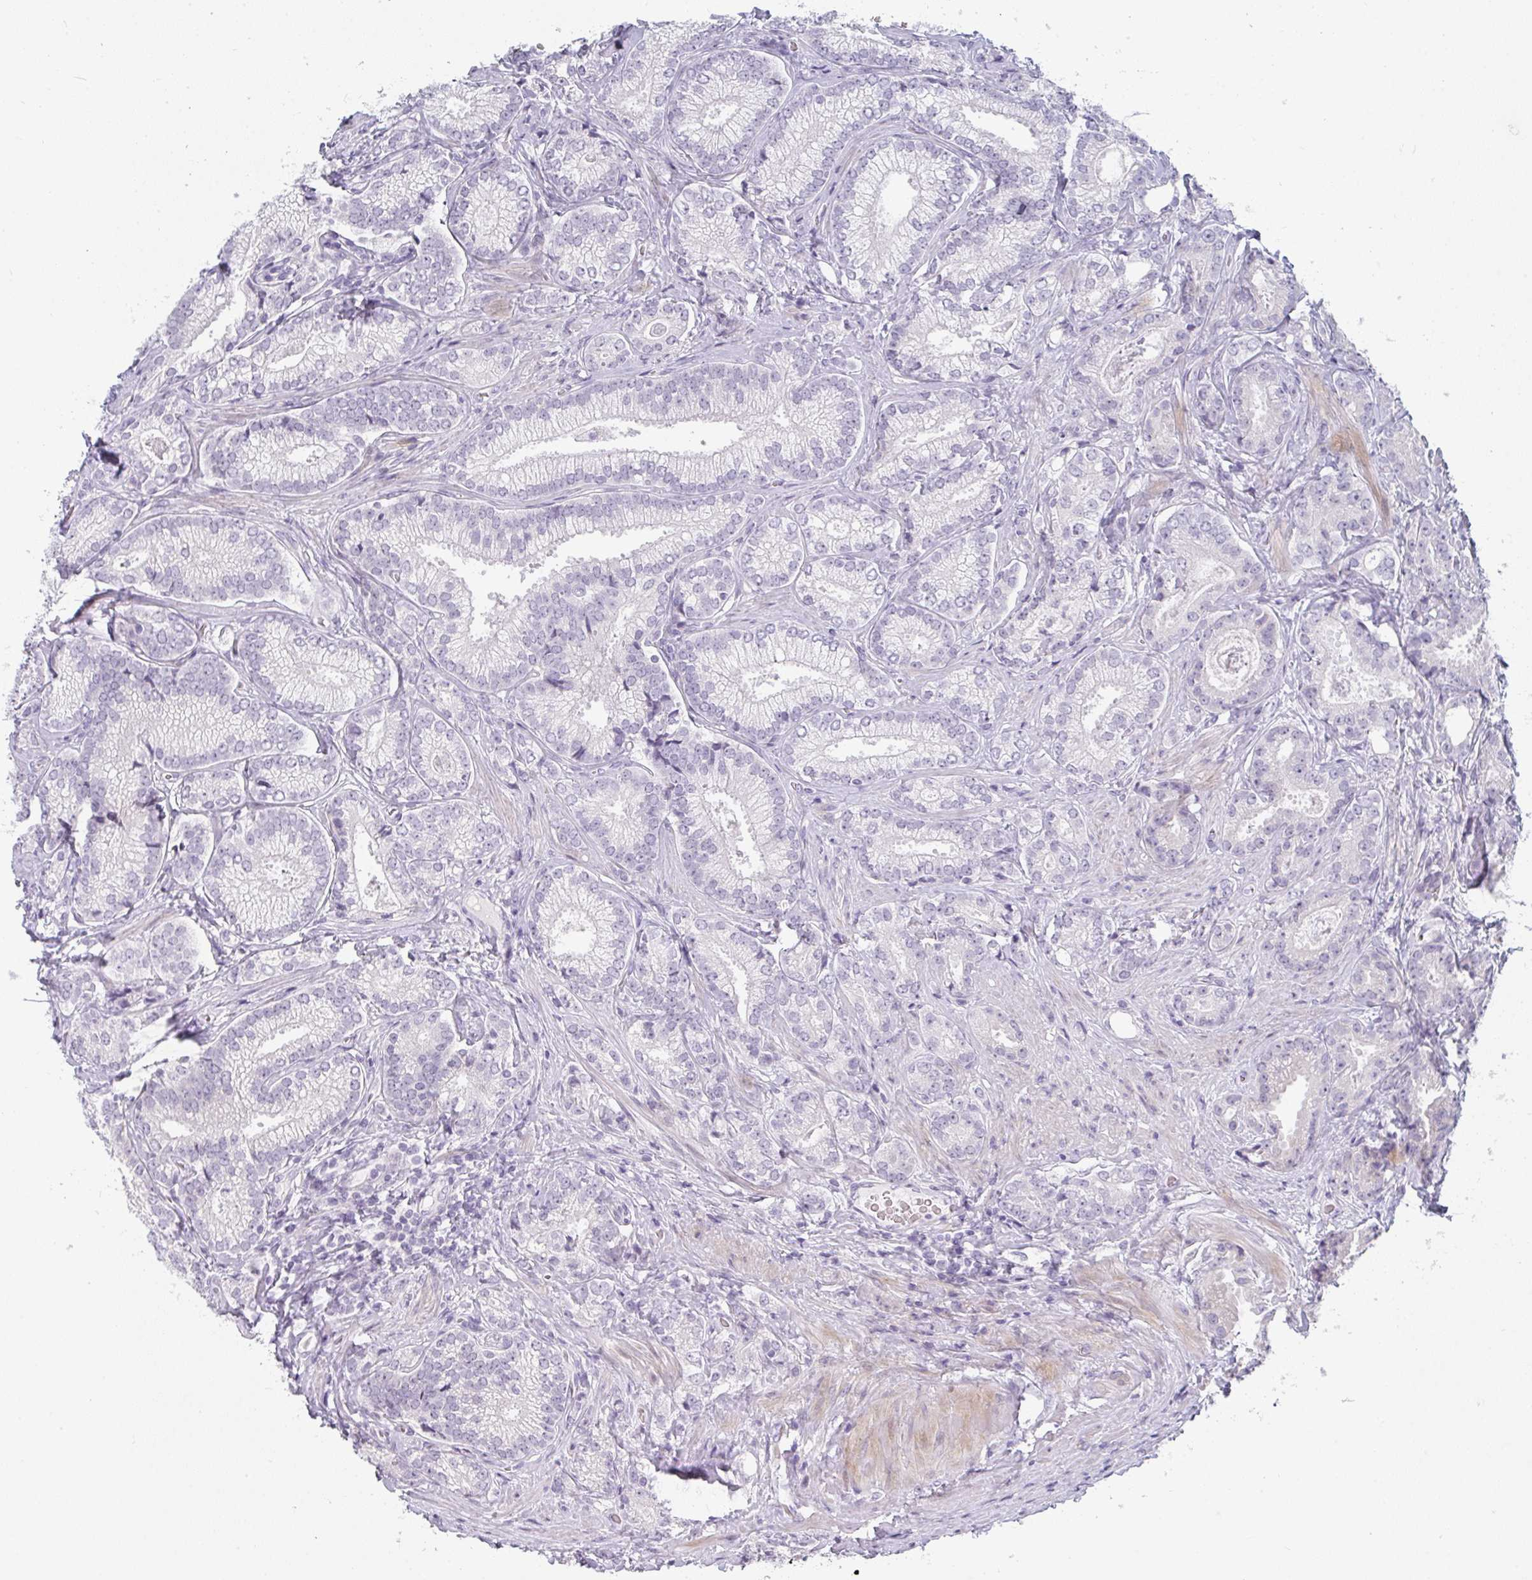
{"staining": {"intensity": "negative", "quantity": "none", "location": "none"}, "tissue": "prostate cancer", "cell_type": "Tumor cells", "image_type": "cancer", "snomed": [{"axis": "morphology", "description": "Adenocarcinoma, Low grade"}, {"axis": "topography", "description": "Prostate"}], "caption": "Adenocarcinoma (low-grade) (prostate) stained for a protein using immunohistochemistry (IHC) displays no positivity tumor cells.", "gene": "NEU2", "patient": {"sex": "male", "age": 63}}